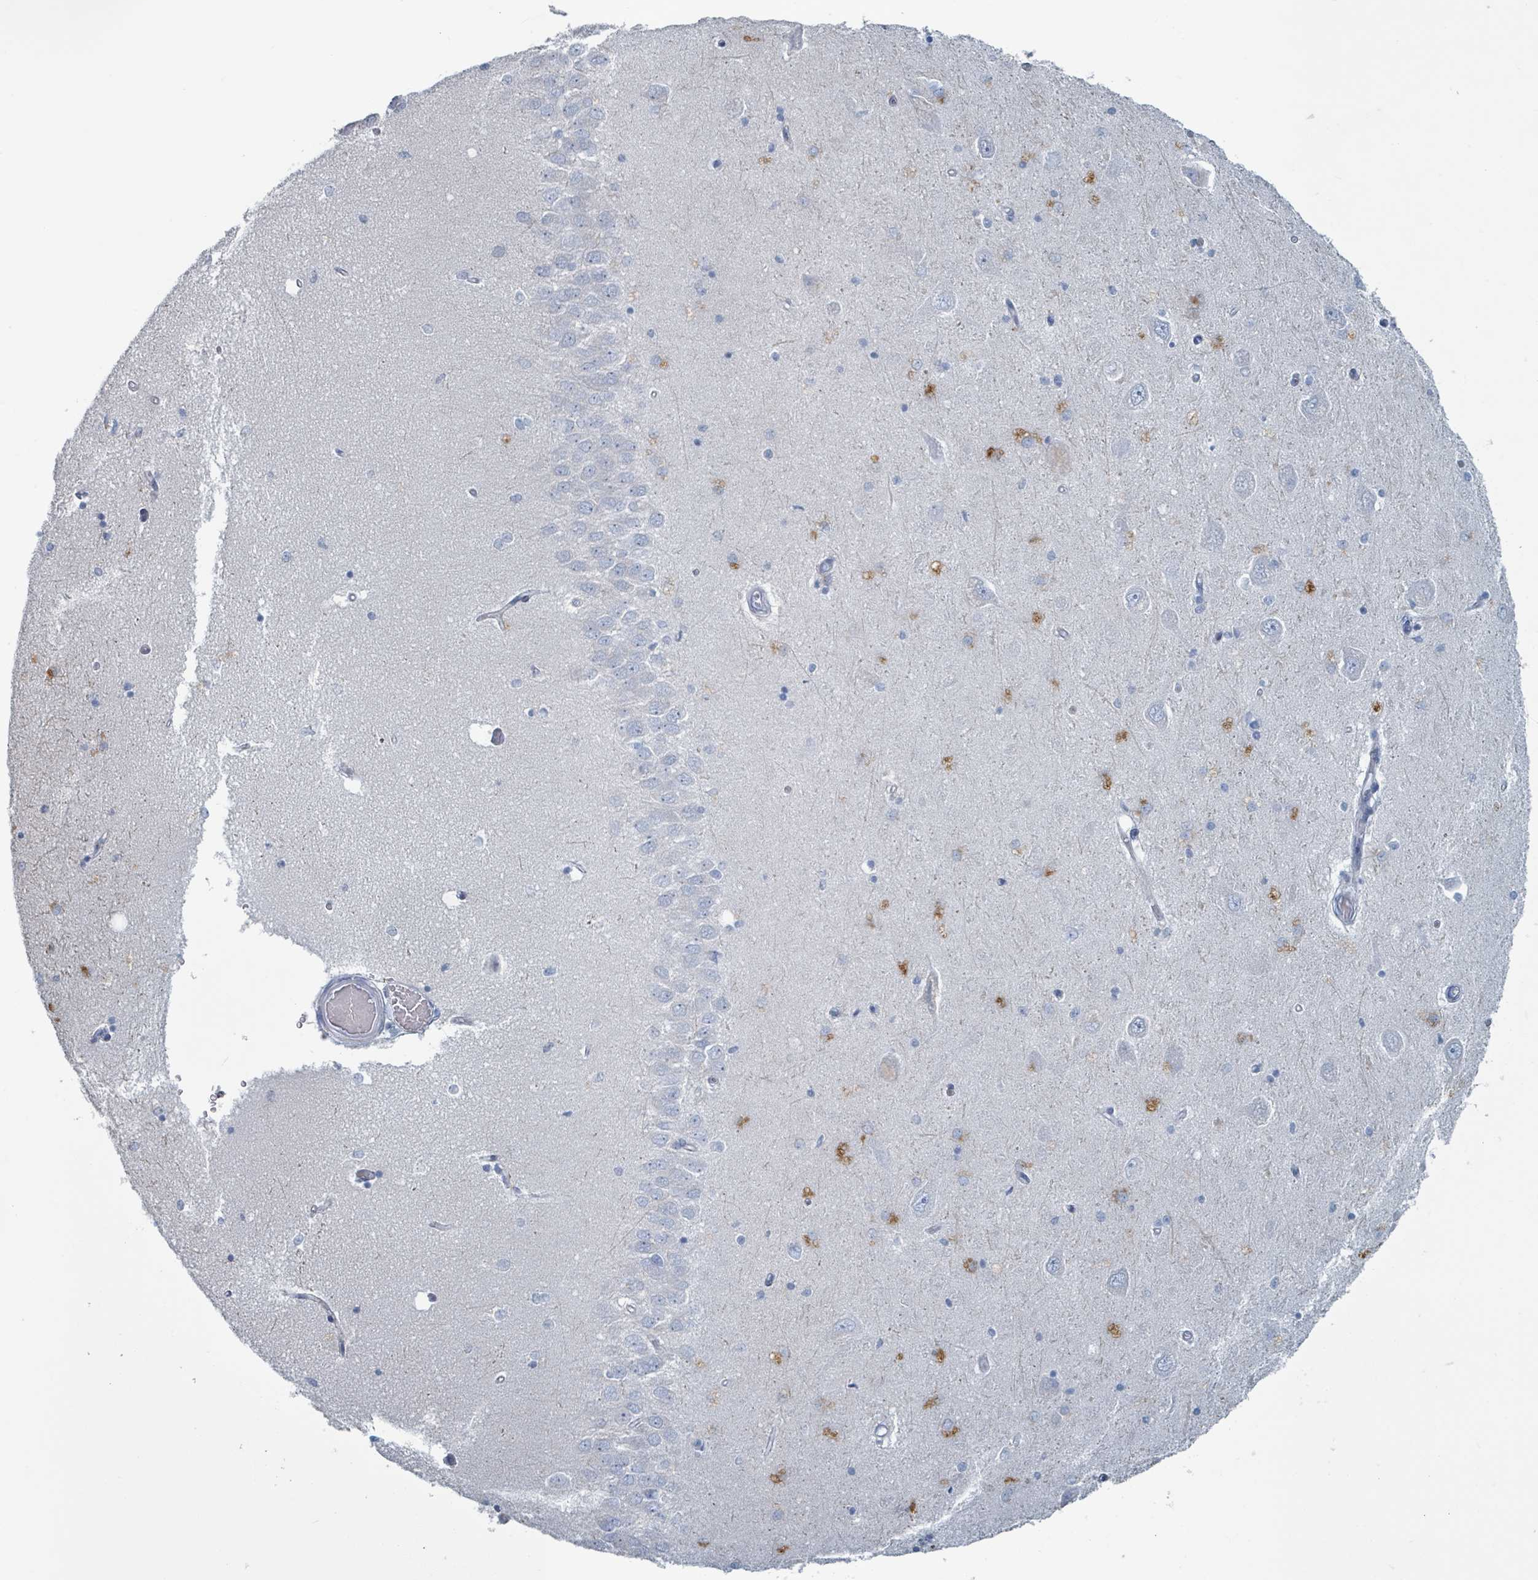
{"staining": {"intensity": "moderate", "quantity": "<25%", "location": "cytoplasmic/membranous"}, "tissue": "hippocampus", "cell_type": "Glial cells", "image_type": "normal", "snomed": [{"axis": "morphology", "description": "Normal tissue, NOS"}, {"axis": "topography", "description": "Hippocampus"}], "caption": "Moderate cytoplasmic/membranous expression is present in approximately <25% of glial cells in benign hippocampus. Using DAB (3,3'-diaminobenzidine) (brown) and hematoxylin (blue) stains, captured at high magnification using brightfield microscopy.", "gene": "HEATR5A", "patient": {"sex": "male", "age": 45}}